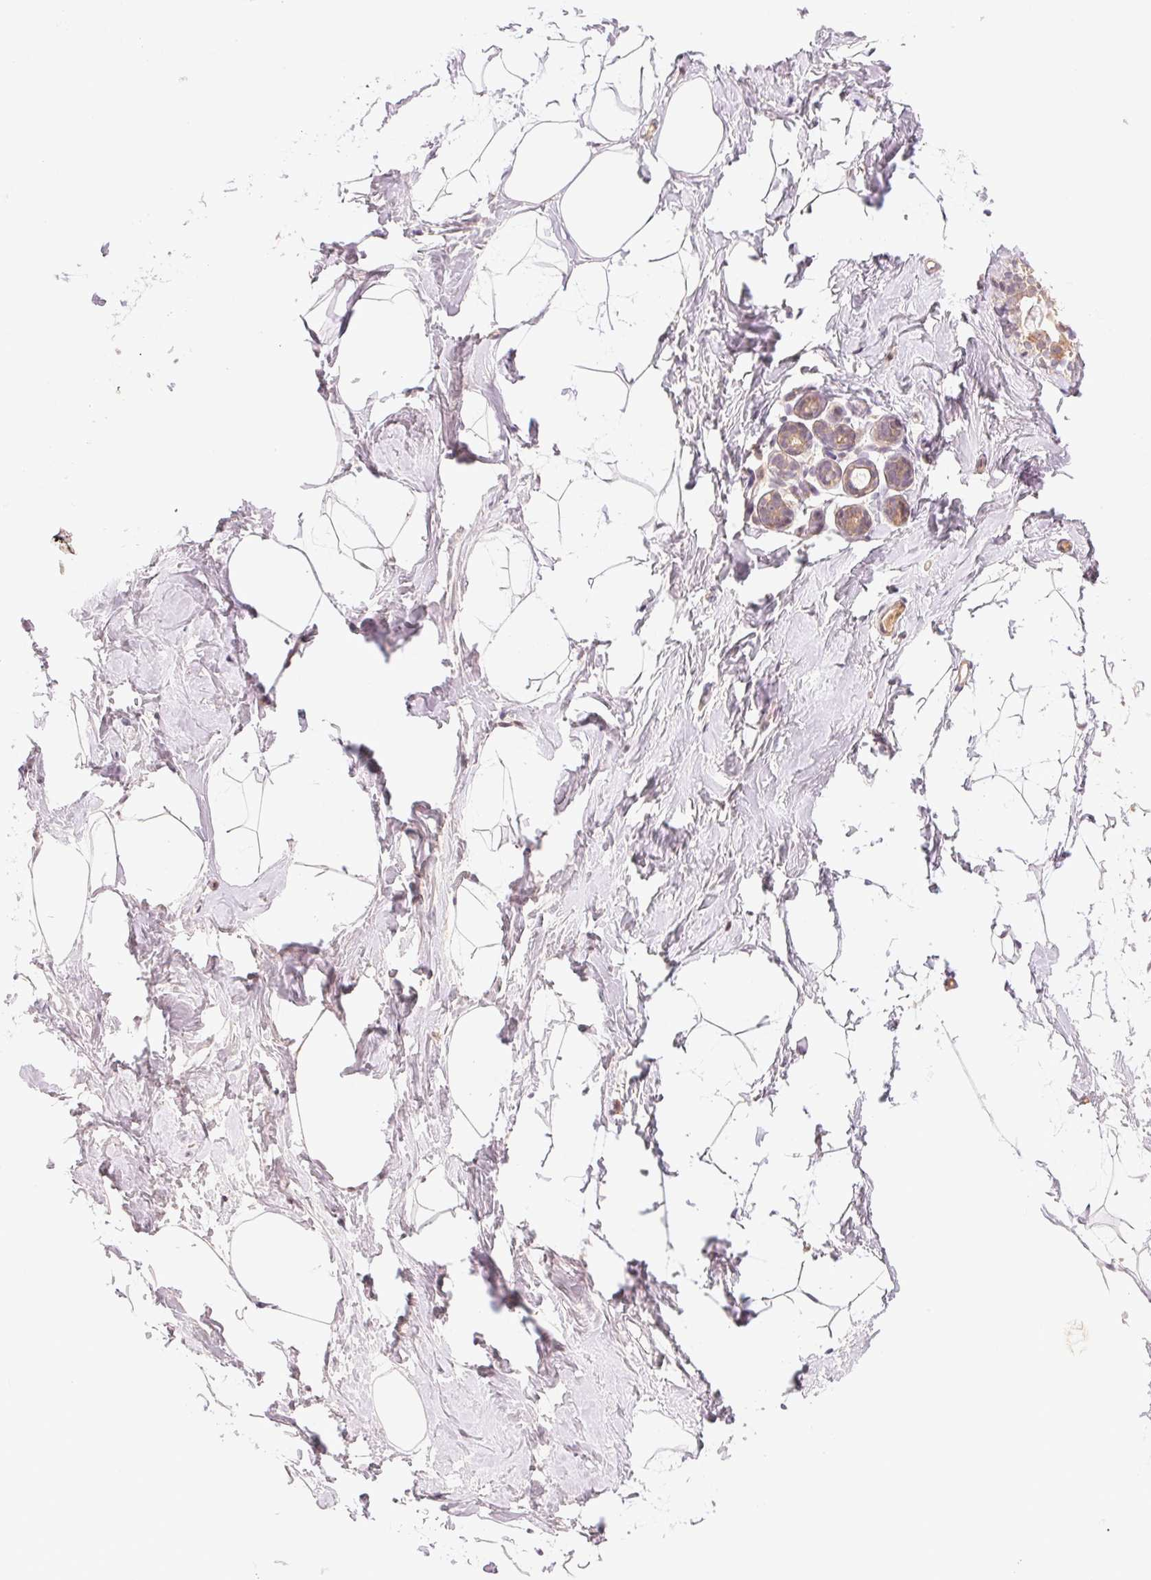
{"staining": {"intensity": "weak", "quantity": "25%-75%", "location": "cytoplasmic/membranous"}, "tissue": "breast", "cell_type": "Adipocytes", "image_type": "normal", "snomed": [{"axis": "morphology", "description": "Normal tissue, NOS"}, {"axis": "topography", "description": "Breast"}], "caption": "Immunohistochemistry (IHC) photomicrograph of normal breast stained for a protein (brown), which demonstrates low levels of weak cytoplasmic/membranous positivity in about 25%-75% of adipocytes.", "gene": "BNIP5", "patient": {"sex": "female", "age": 32}}